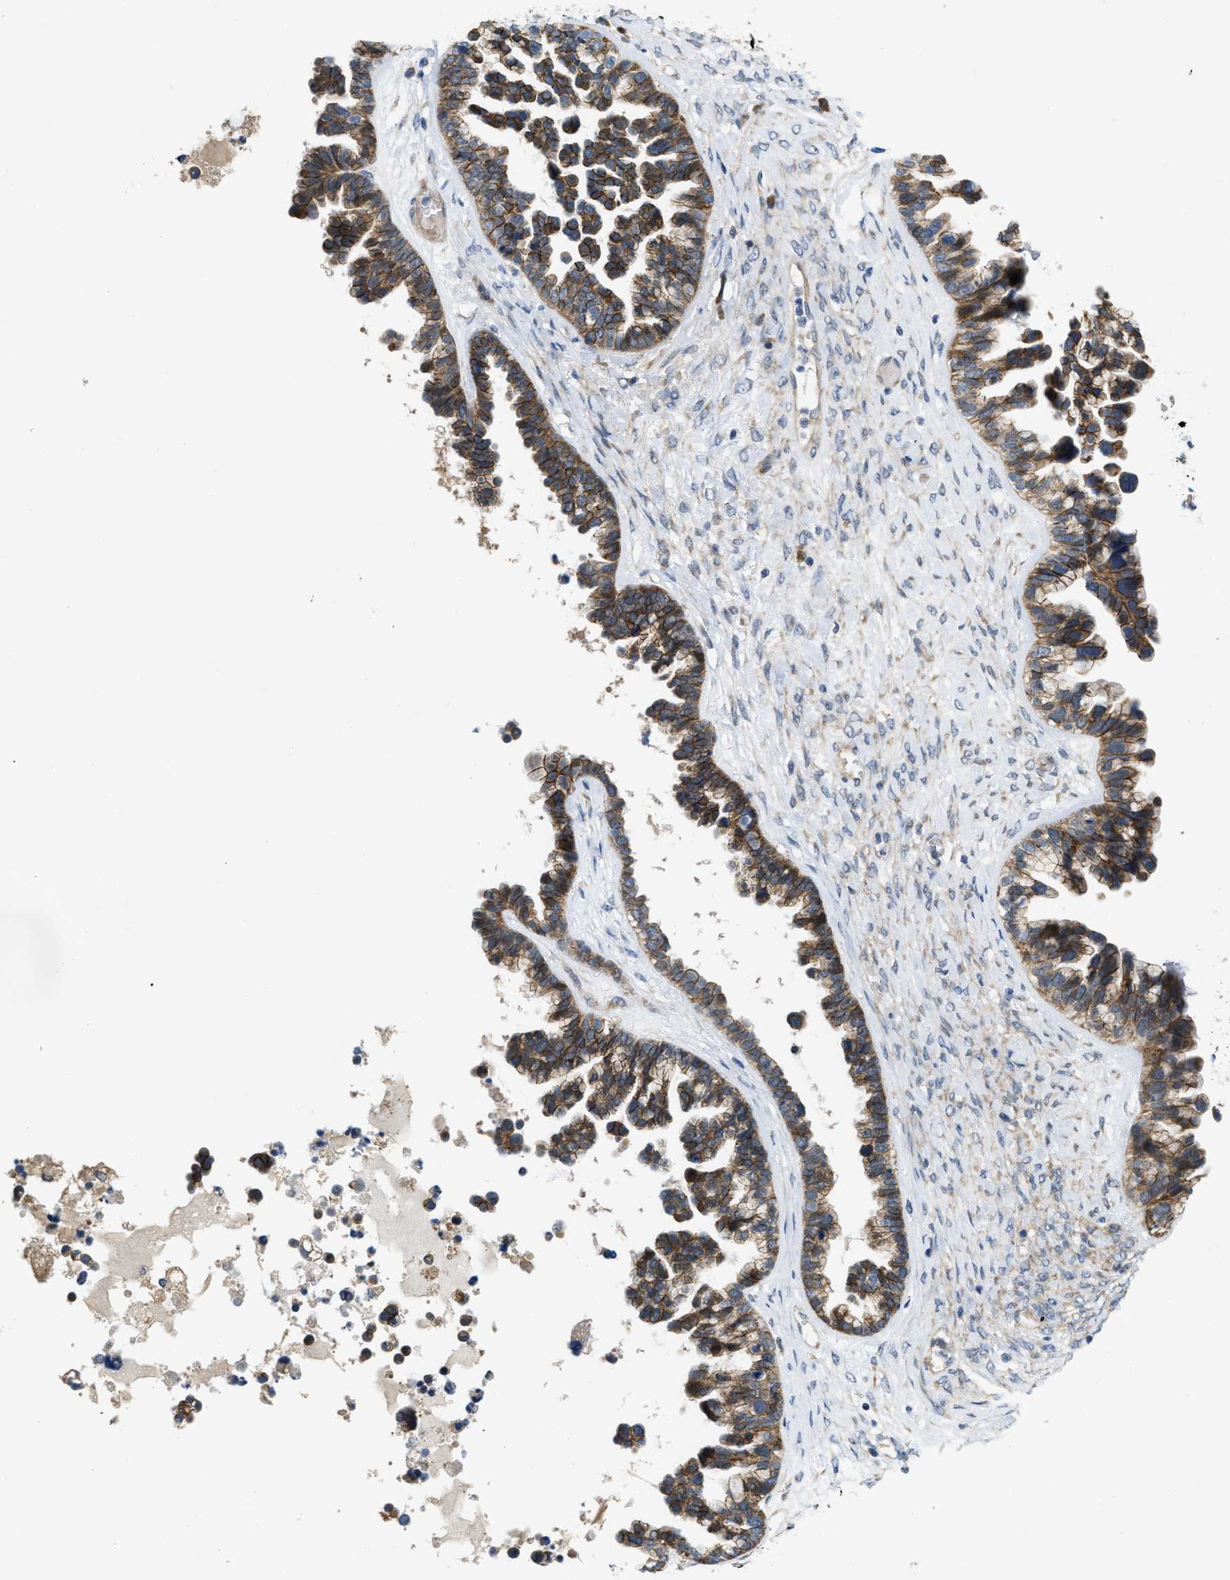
{"staining": {"intensity": "moderate", "quantity": ">75%", "location": "cytoplasmic/membranous"}, "tissue": "ovarian cancer", "cell_type": "Tumor cells", "image_type": "cancer", "snomed": [{"axis": "morphology", "description": "Cystadenocarcinoma, serous, NOS"}, {"axis": "topography", "description": "Ovary"}], "caption": "Immunohistochemical staining of serous cystadenocarcinoma (ovarian) exhibits medium levels of moderate cytoplasmic/membranous protein staining in approximately >75% of tumor cells.", "gene": "CDPF1", "patient": {"sex": "female", "age": 56}}